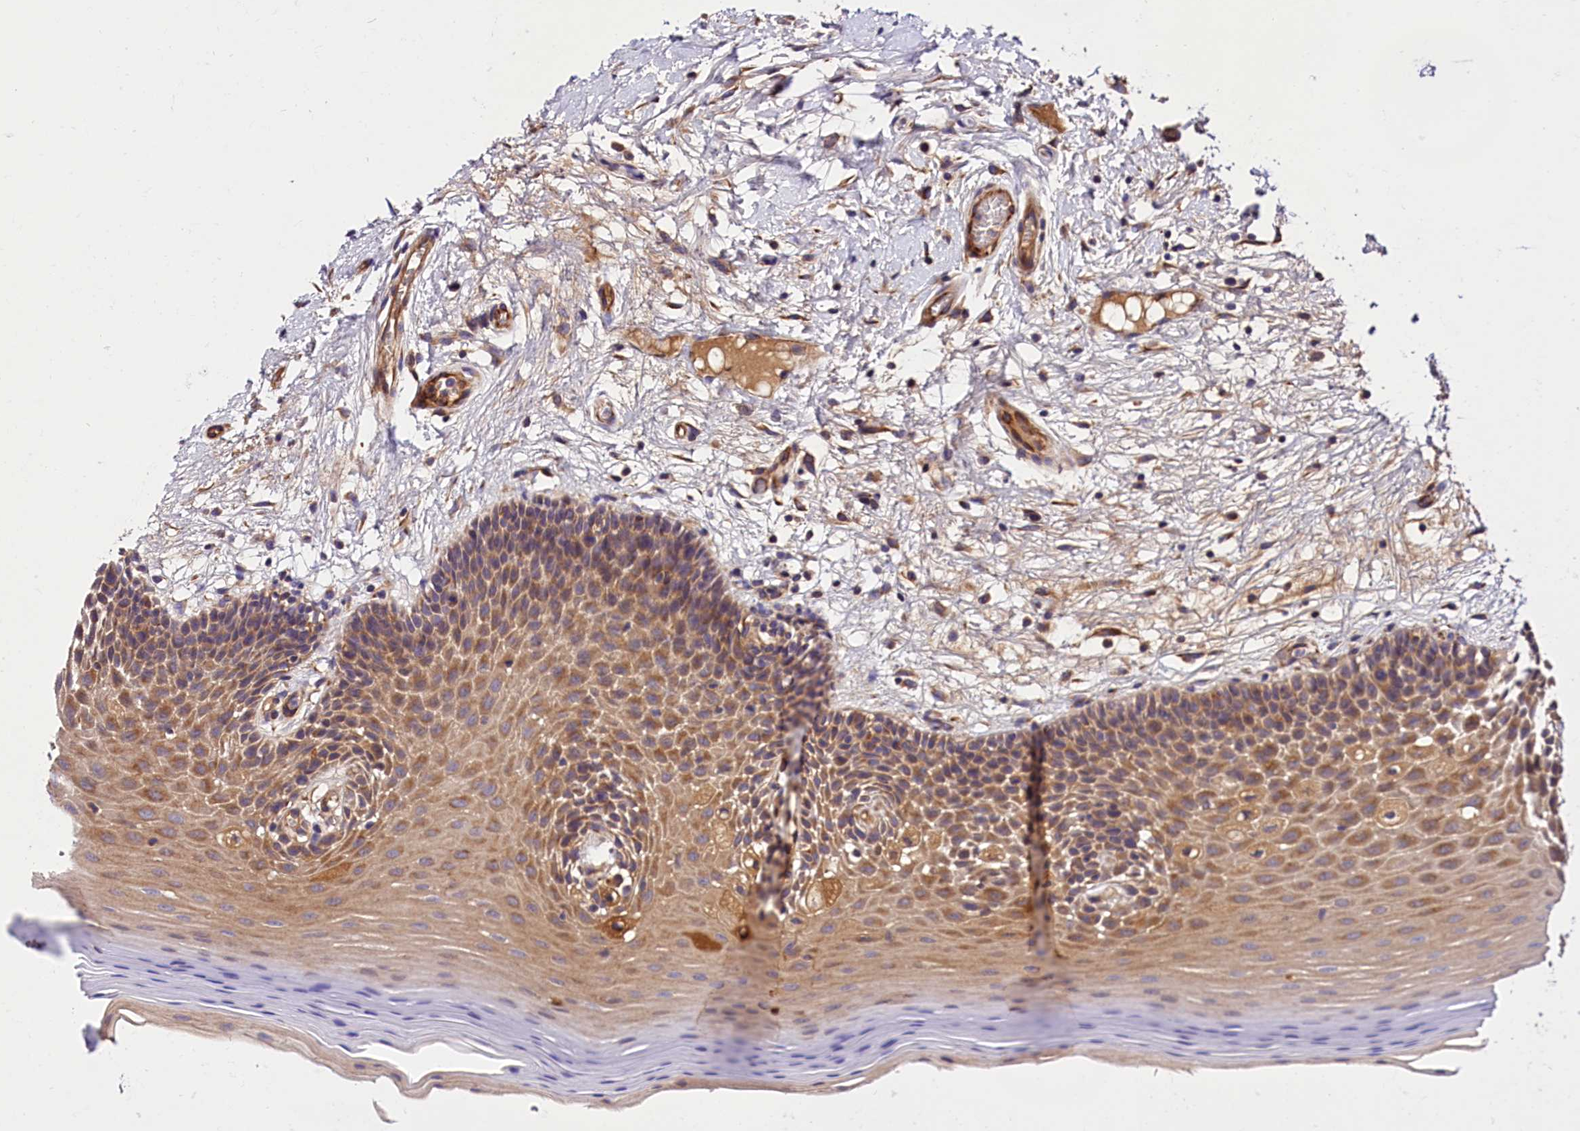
{"staining": {"intensity": "moderate", "quantity": "25%-75%", "location": "cytoplasmic/membranous"}, "tissue": "oral mucosa", "cell_type": "Squamous epithelial cells", "image_type": "normal", "snomed": [{"axis": "morphology", "description": "Normal tissue, NOS"}, {"axis": "topography", "description": "Oral tissue"}, {"axis": "topography", "description": "Tounge, NOS"}], "caption": "This photomicrograph exhibits unremarkable oral mucosa stained with immunohistochemistry (IHC) to label a protein in brown. The cytoplasmic/membranous of squamous epithelial cells show moderate positivity for the protein. Nuclei are counter-stained blue.", "gene": "SPG11", "patient": {"sex": "male", "age": 47}}